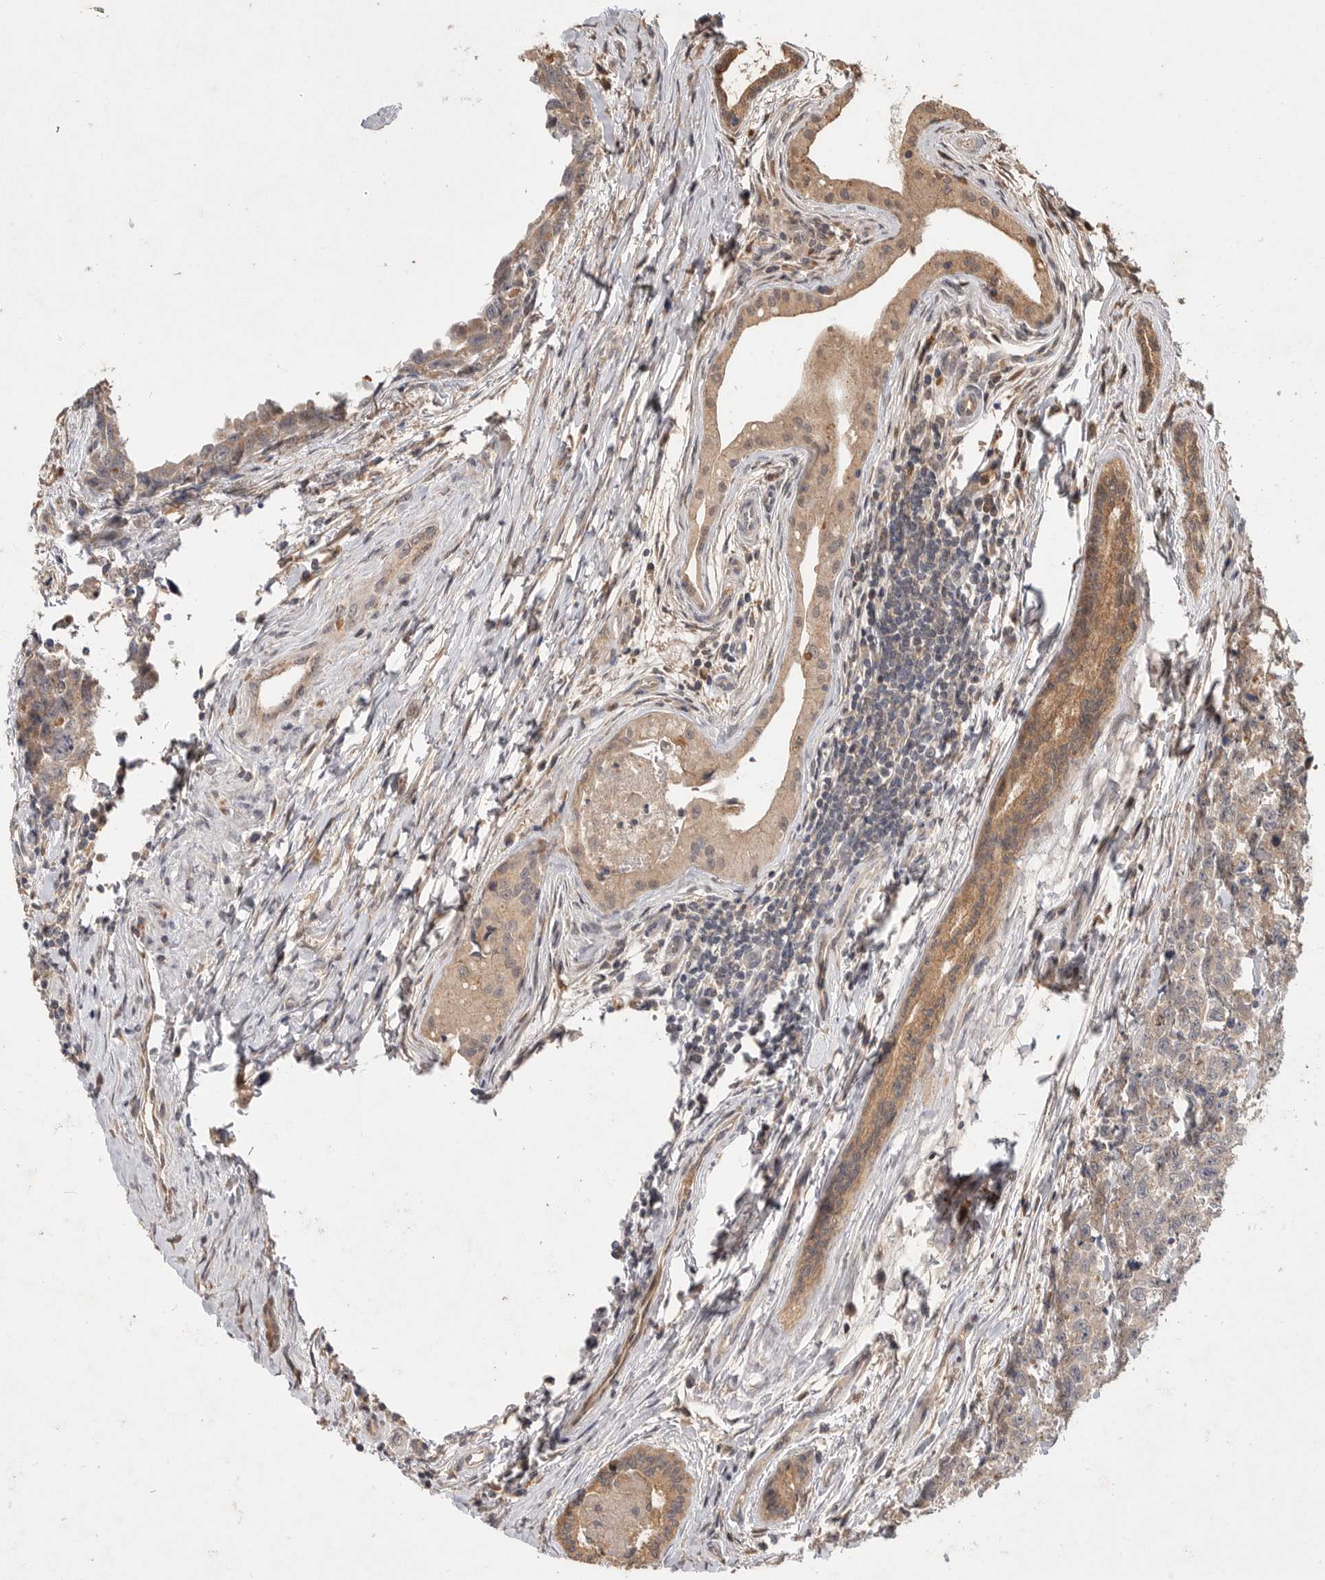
{"staining": {"intensity": "weak", "quantity": "<25%", "location": "cytoplasmic/membranous"}, "tissue": "testis cancer", "cell_type": "Tumor cells", "image_type": "cancer", "snomed": [{"axis": "morphology", "description": "Carcinoma, Embryonal, NOS"}, {"axis": "topography", "description": "Testis"}], "caption": "This micrograph is of testis cancer (embryonal carcinoma) stained with IHC to label a protein in brown with the nuclei are counter-stained blue. There is no positivity in tumor cells.", "gene": "VN1R4", "patient": {"sex": "male", "age": 28}}